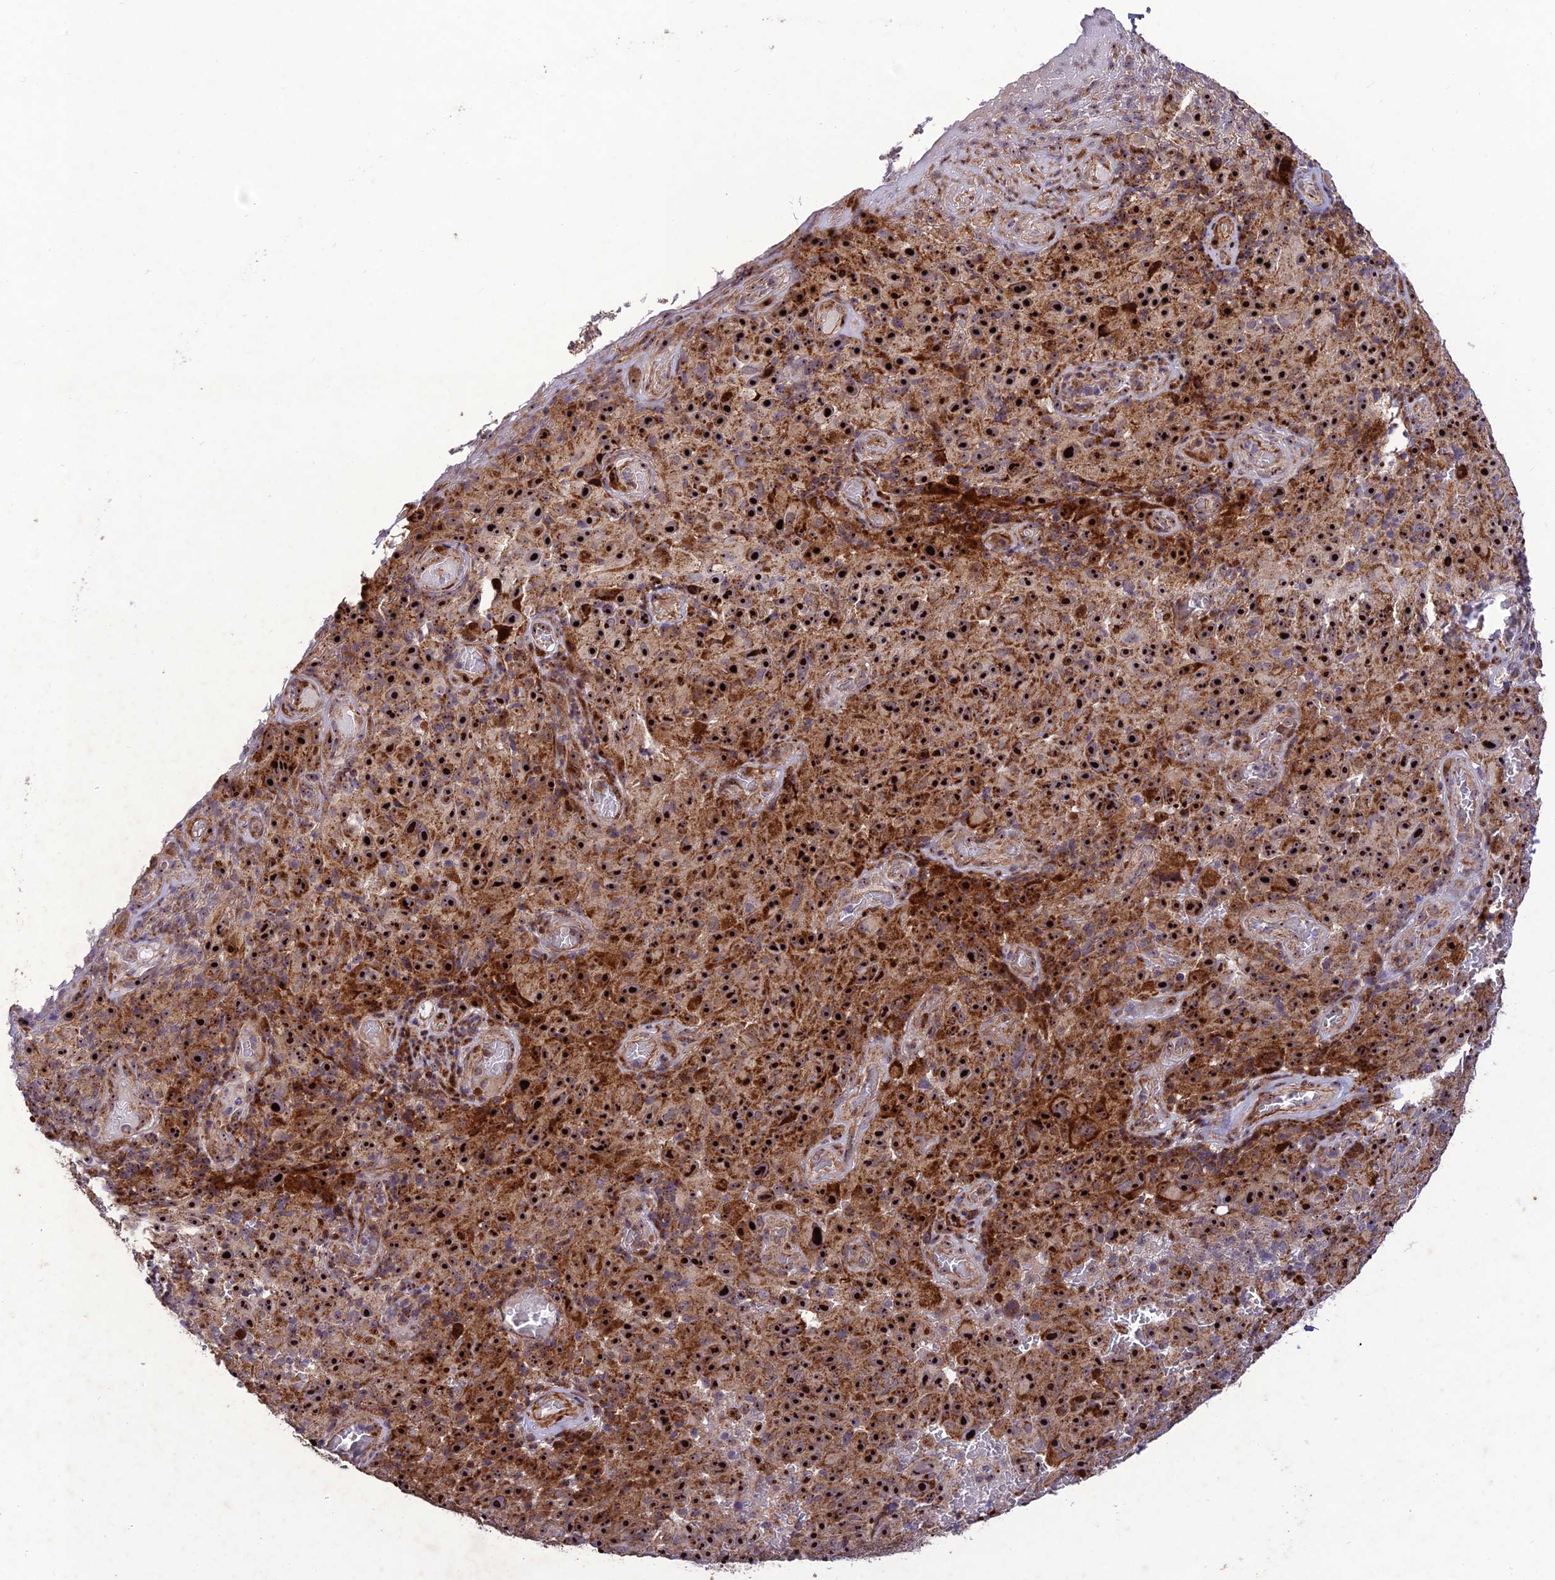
{"staining": {"intensity": "strong", "quantity": ">75%", "location": "cytoplasmic/membranous,nuclear"}, "tissue": "melanoma", "cell_type": "Tumor cells", "image_type": "cancer", "snomed": [{"axis": "morphology", "description": "Malignant melanoma, NOS"}, {"axis": "topography", "description": "Skin"}], "caption": "Brown immunohistochemical staining in melanoma shows strong cytoplasmic/membranous and nuclear expression in approximately >75% of tumor cells.", "gene": "KBTBD7", "patient": {"sex": "female", "age": 82}}